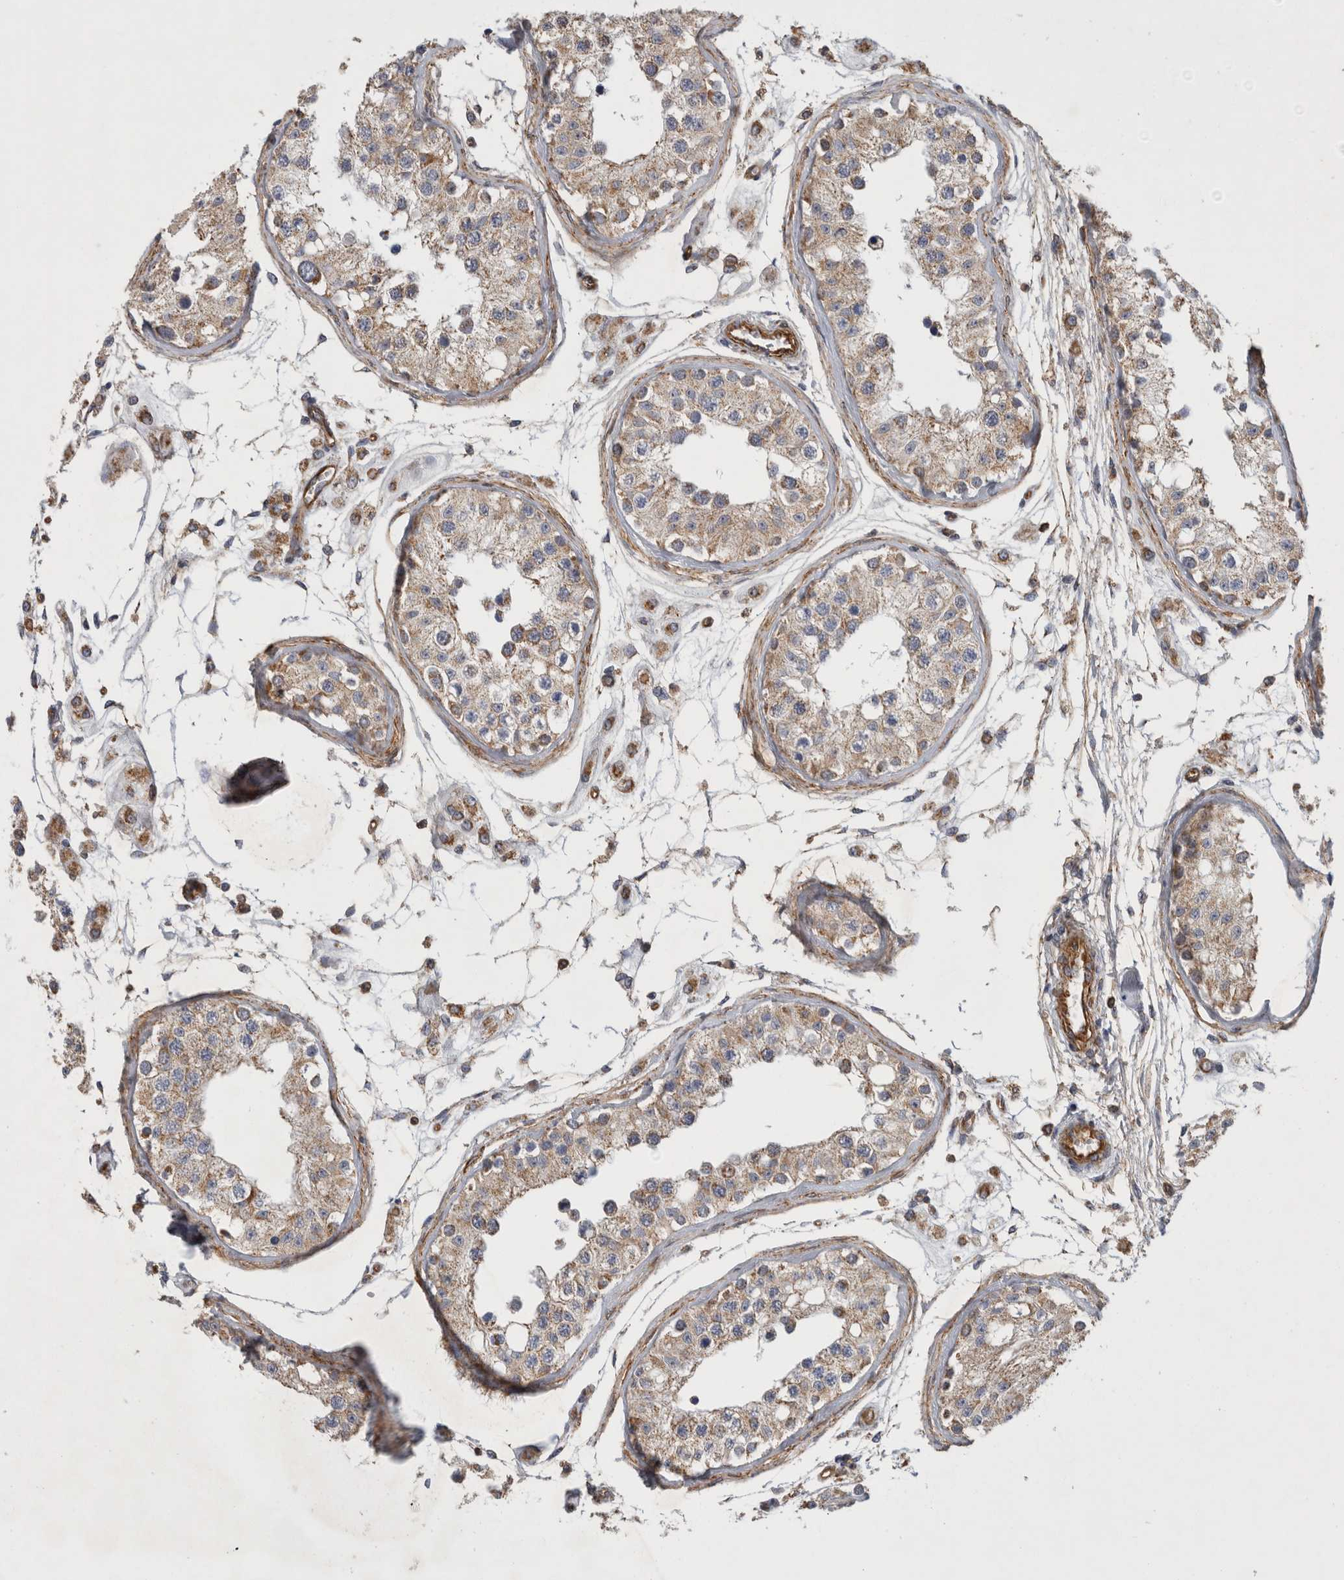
{"staining": {"intensity": "weak", "quantity": ">75%", "location": "cytoplasmic/membranous"}, "tissue": "testis", "cell_type": "Cells in seminiferous ducts", "image_type": "normal", "snomed": [{"axis": "morphology", "description": "Normal tissue, NOS"}, {"axis": "morphology", "description": "Adenocarcinoma, metastatic, NOS"}, {"axis": "topography", "description": "Testis"}], "caption": "Testis stained for a protein demonstrates weak cytoplasmic/membranous positivity in cells in seminiferous ducts.", "gene": "SFXN2", "patient": {"sex": "male", "age": 26}}